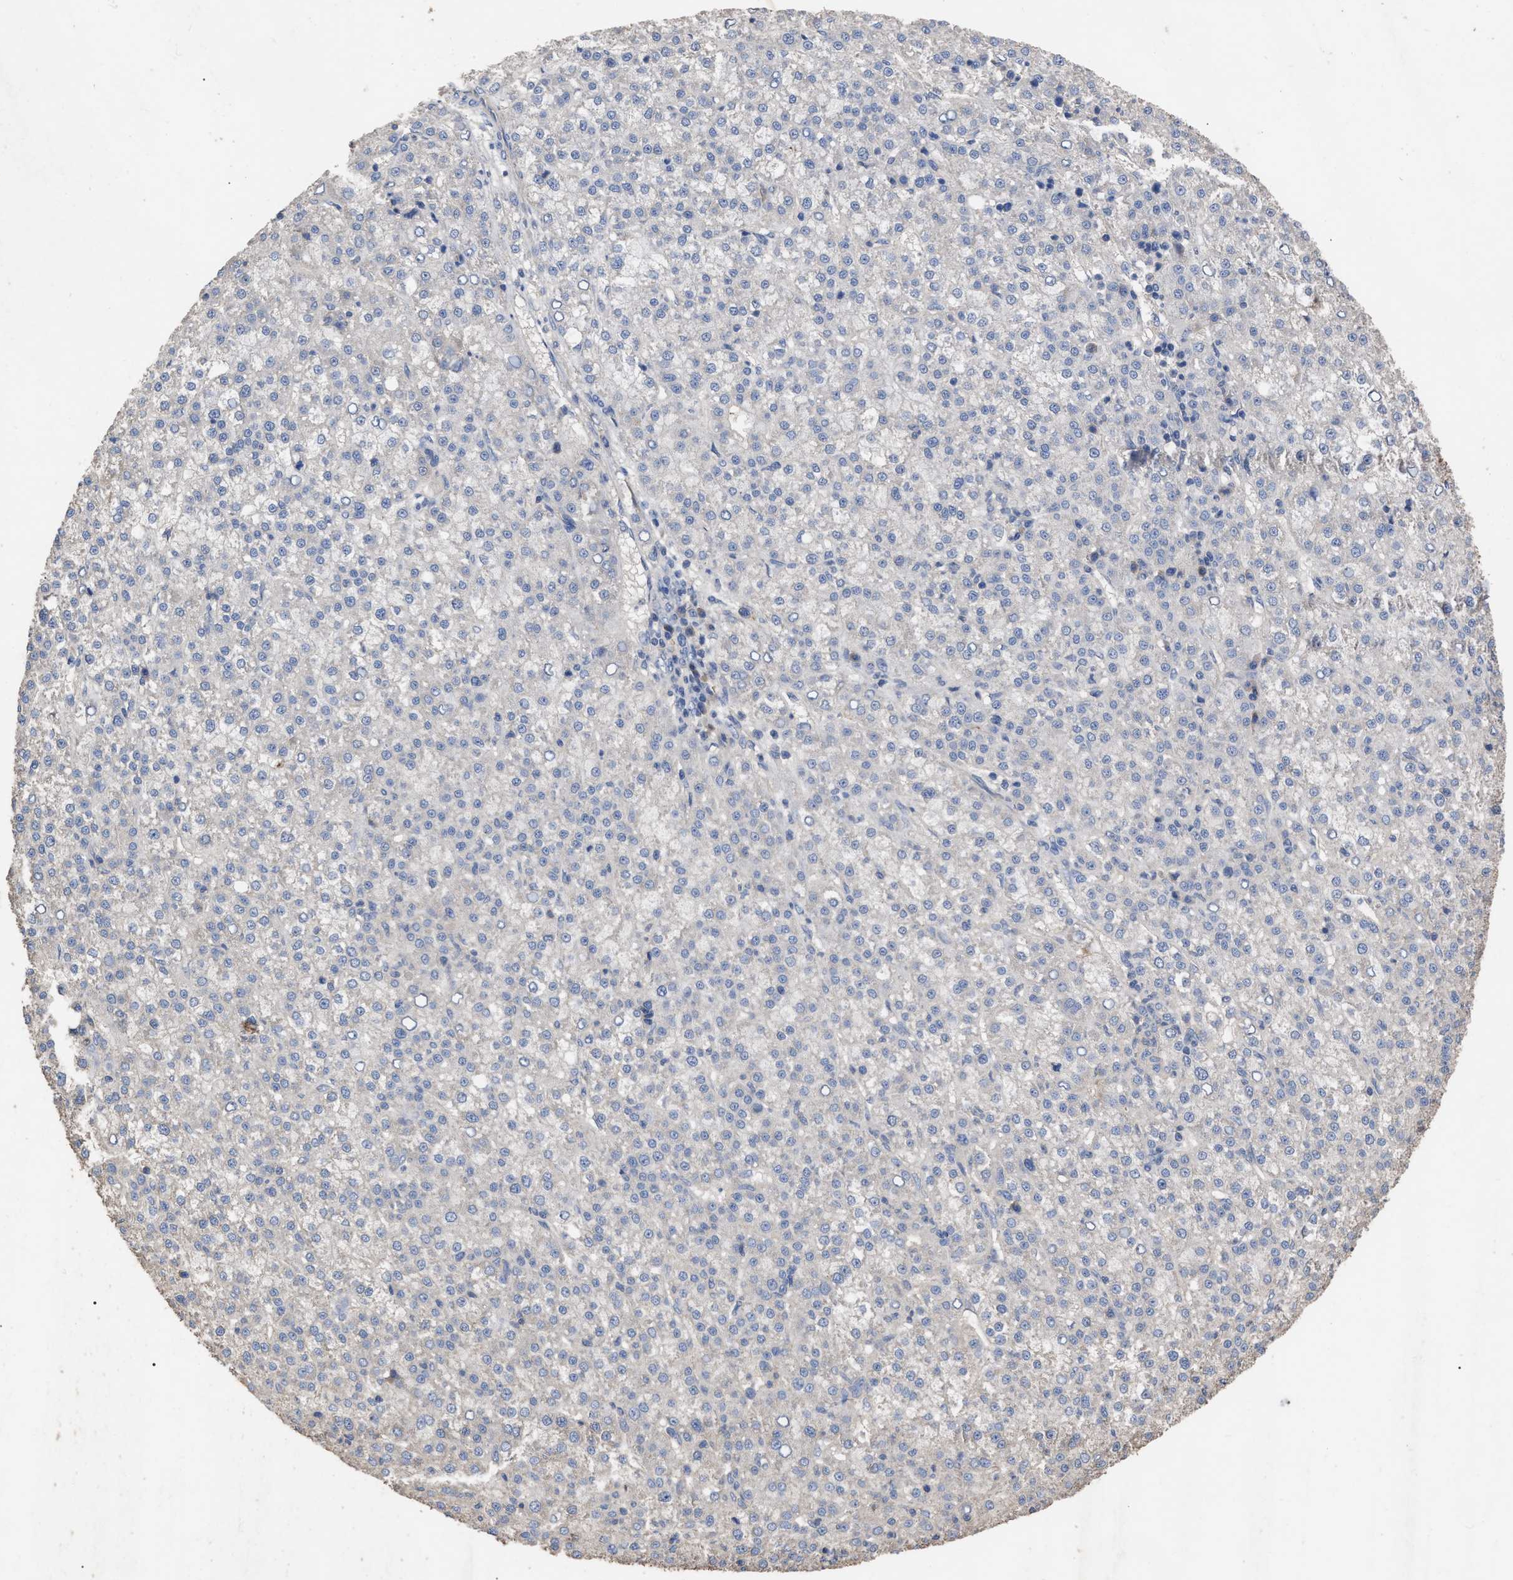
{"staining": {"intensity": "negative", "quantity": "none", "location": "none"}, "tissue": "liver cancer", "cell_type": "Tumor cells", "image_type": "cancer", "snomed": [{"axis": "morphology", "description": "Carcinoma, Hepatocellular, NOS"}, {"axis": "topography", "description": "Liver"}], "caption": "Immunohistochemistry (IHC) of liver cancer displays no staining in tumor cells.", "gene": "BTN2A1", "patient": {"sex": "female", "age": 58}}